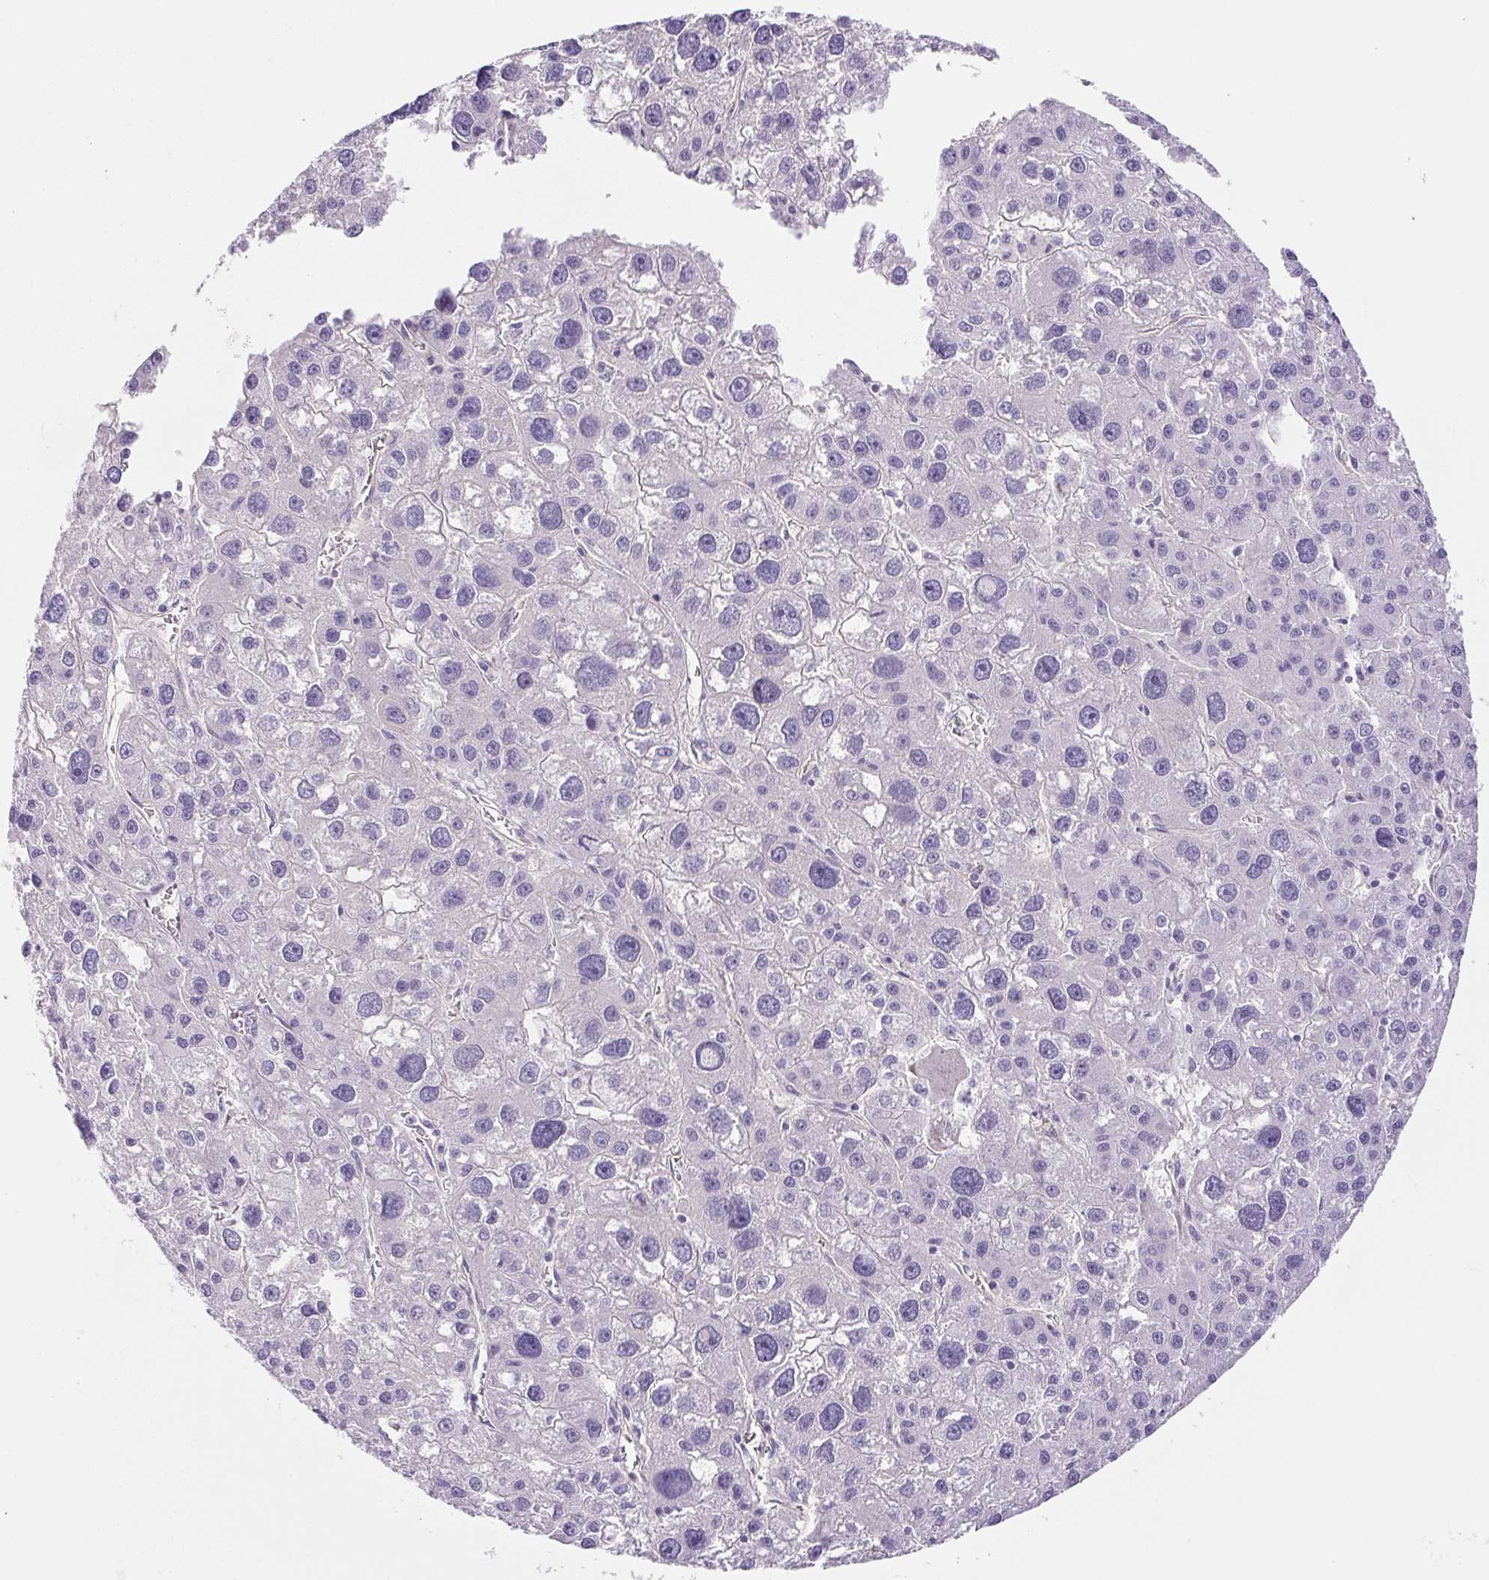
{"staining": {"intensity": "negative", "quantity": "none", "location": "none"}, "tissue": "liver cancer", "cell_type": "Tumor cells", "image_type": "cancer", "snomed": [{"axis": "morphology", "description": "Carcinoma, Hepatocellular, NOS"}, {"axis": "topography", "description": "Liver"}], "caption": "Hepatocellular carcinoma (liver) was stained to show a protein in brown. There is no significant staining in tumor cells.", "gene": "PNLIP", "patient": {"sex": "male", "age": 73}}